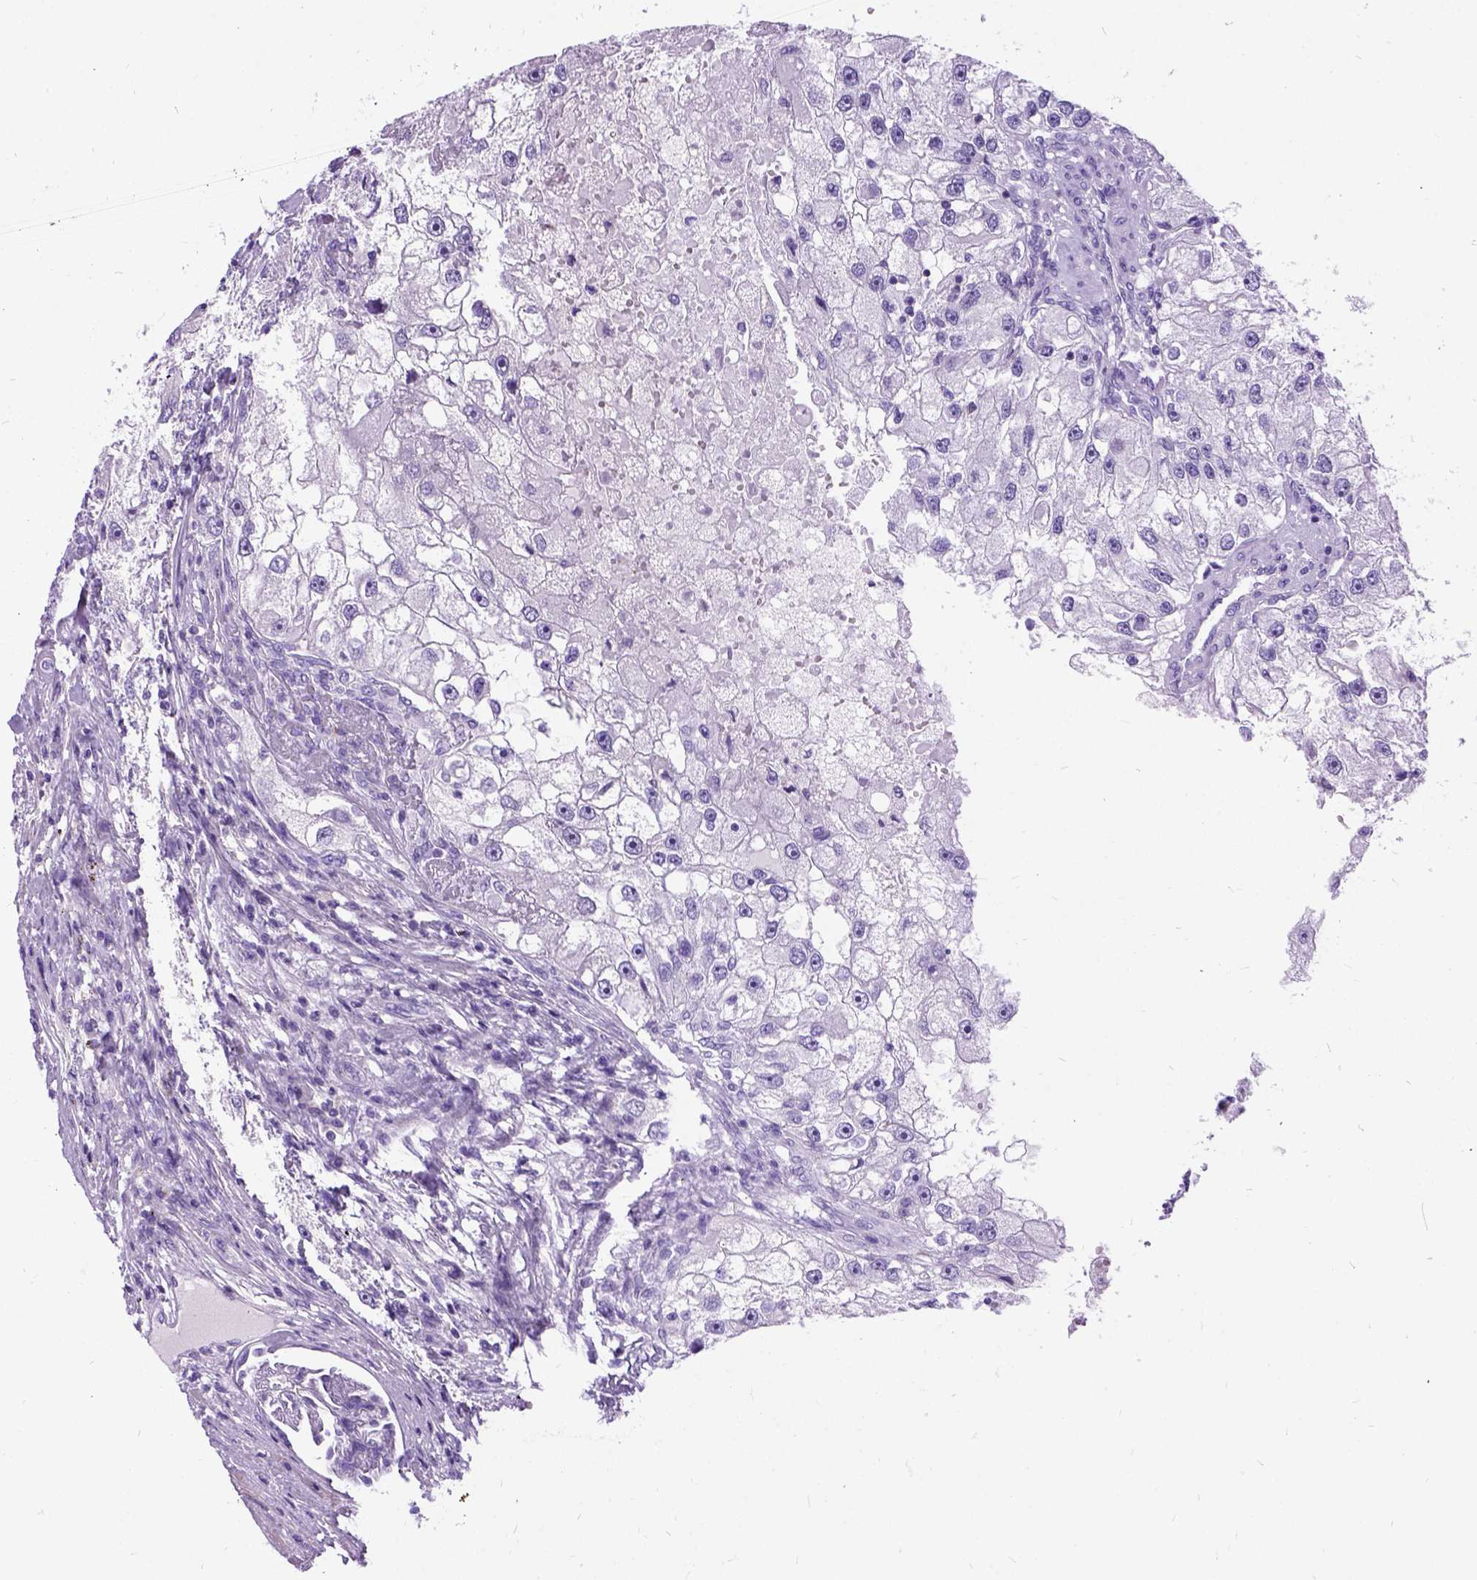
{"staining": {"intensity": "negative", "quantity": "none", "location": "none"}, "tissue": "renal cancer", "cell_type": "Tumor cells", "image_type": "cancer", "snomed": [{"axis": "morphology", "description": "Adenocarcinoma, NOS"}, {"axis": "topography", "description": "Kidney"}], "caption": "There is no significant staining in tumor cells of adenocarcinoma (renal).", "gene": "PRG2", "patient": {"sex": "male", "age": 63}}